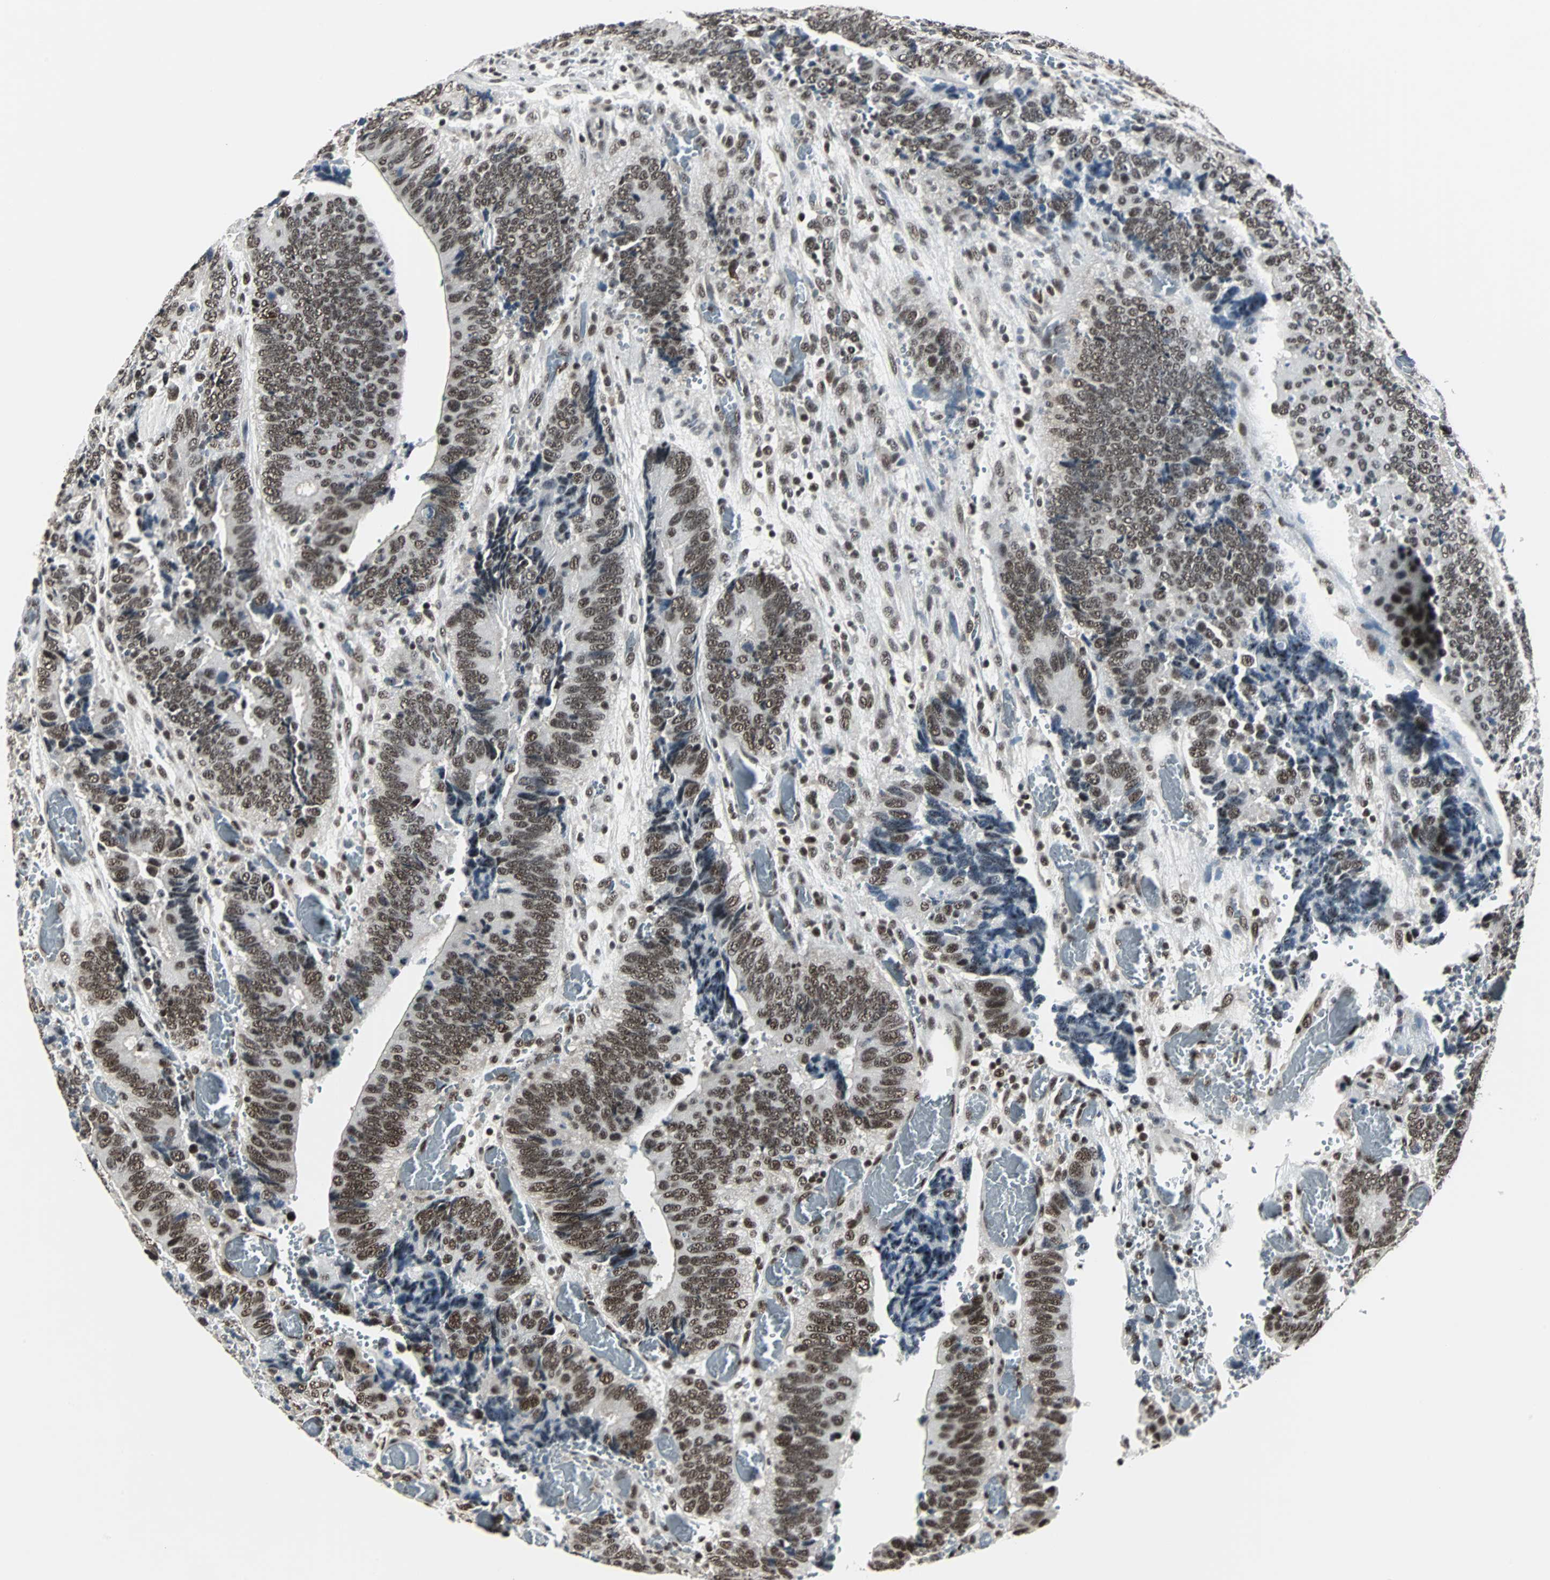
{"staining": {"intensity": "moderate", "quantity": ">75%", "location": "nuclear"}, "tissue": "colorectal cancer", "cell_type": "Tumor cells", "image_type": "cancer", "snomed": [{"axis": "morphology", "description": "Adenocarcinoma, NOS"}, {"axis": "topography", "description": "Colon"}], "caption": "A brown stain shows moderate nuclear expression of a protein in human colorectal adenocarcinoma tumor cells.", "gene": "MKX", "patient": {"sex": "male", "age": 72}}